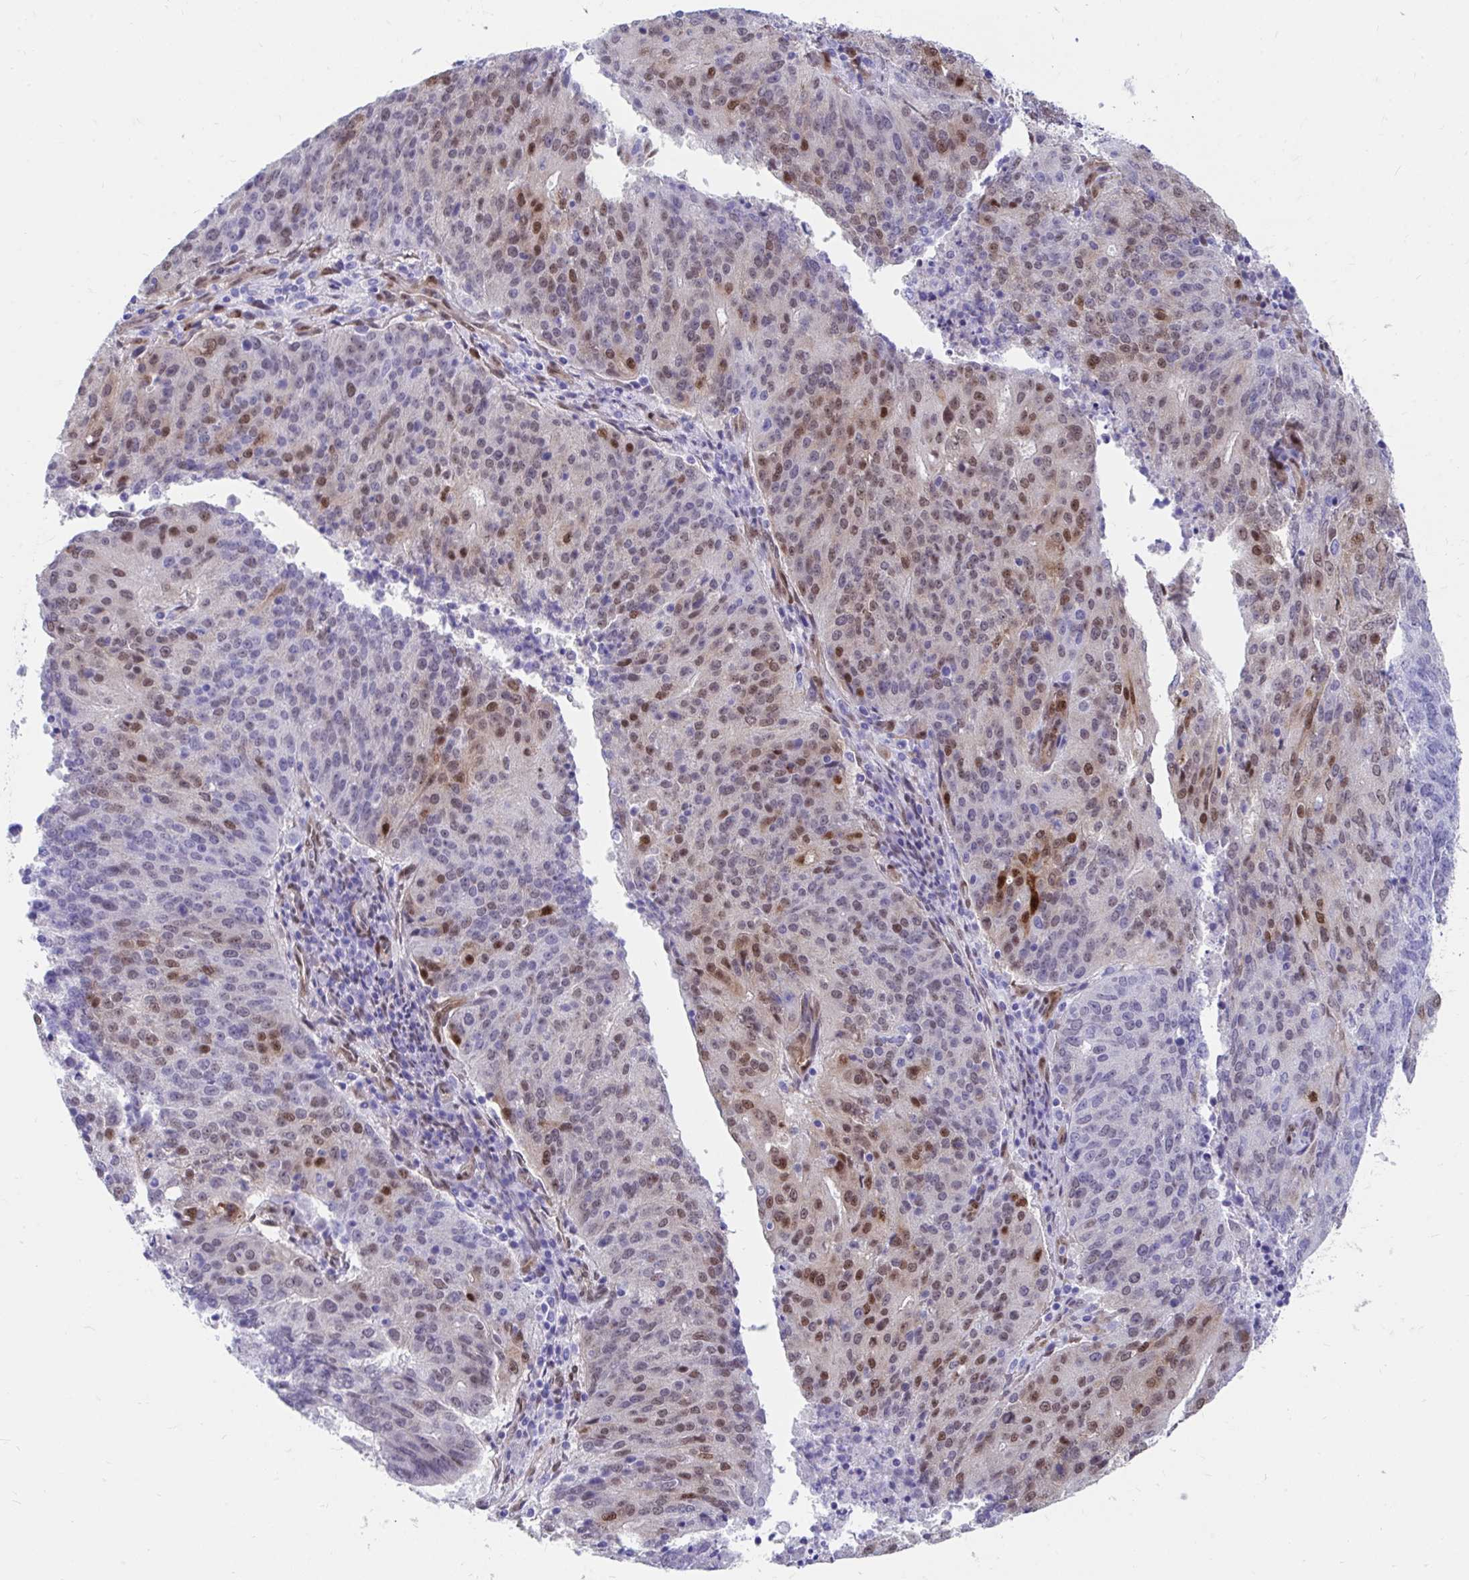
{"staining": {"intensity": "moderate", "quantity": "25%-75%", "location": "nuclear"}, "tissue": "endometrial cancer", "cell_type": "Tumor cells", "image_type": "cancer", "snomed": [{"axis": "morphology", "description": "Adenocarcinoma, NOS"}, {"axis": "topography", "description": "Endometrium"}], "caption": "Tumor cells demonstrate moderate nuclear positivity in about 25%-75% of cells in endometrial cancer.", "gene": "RBPMS", "patient": {"sex": "female", "age": 82}}